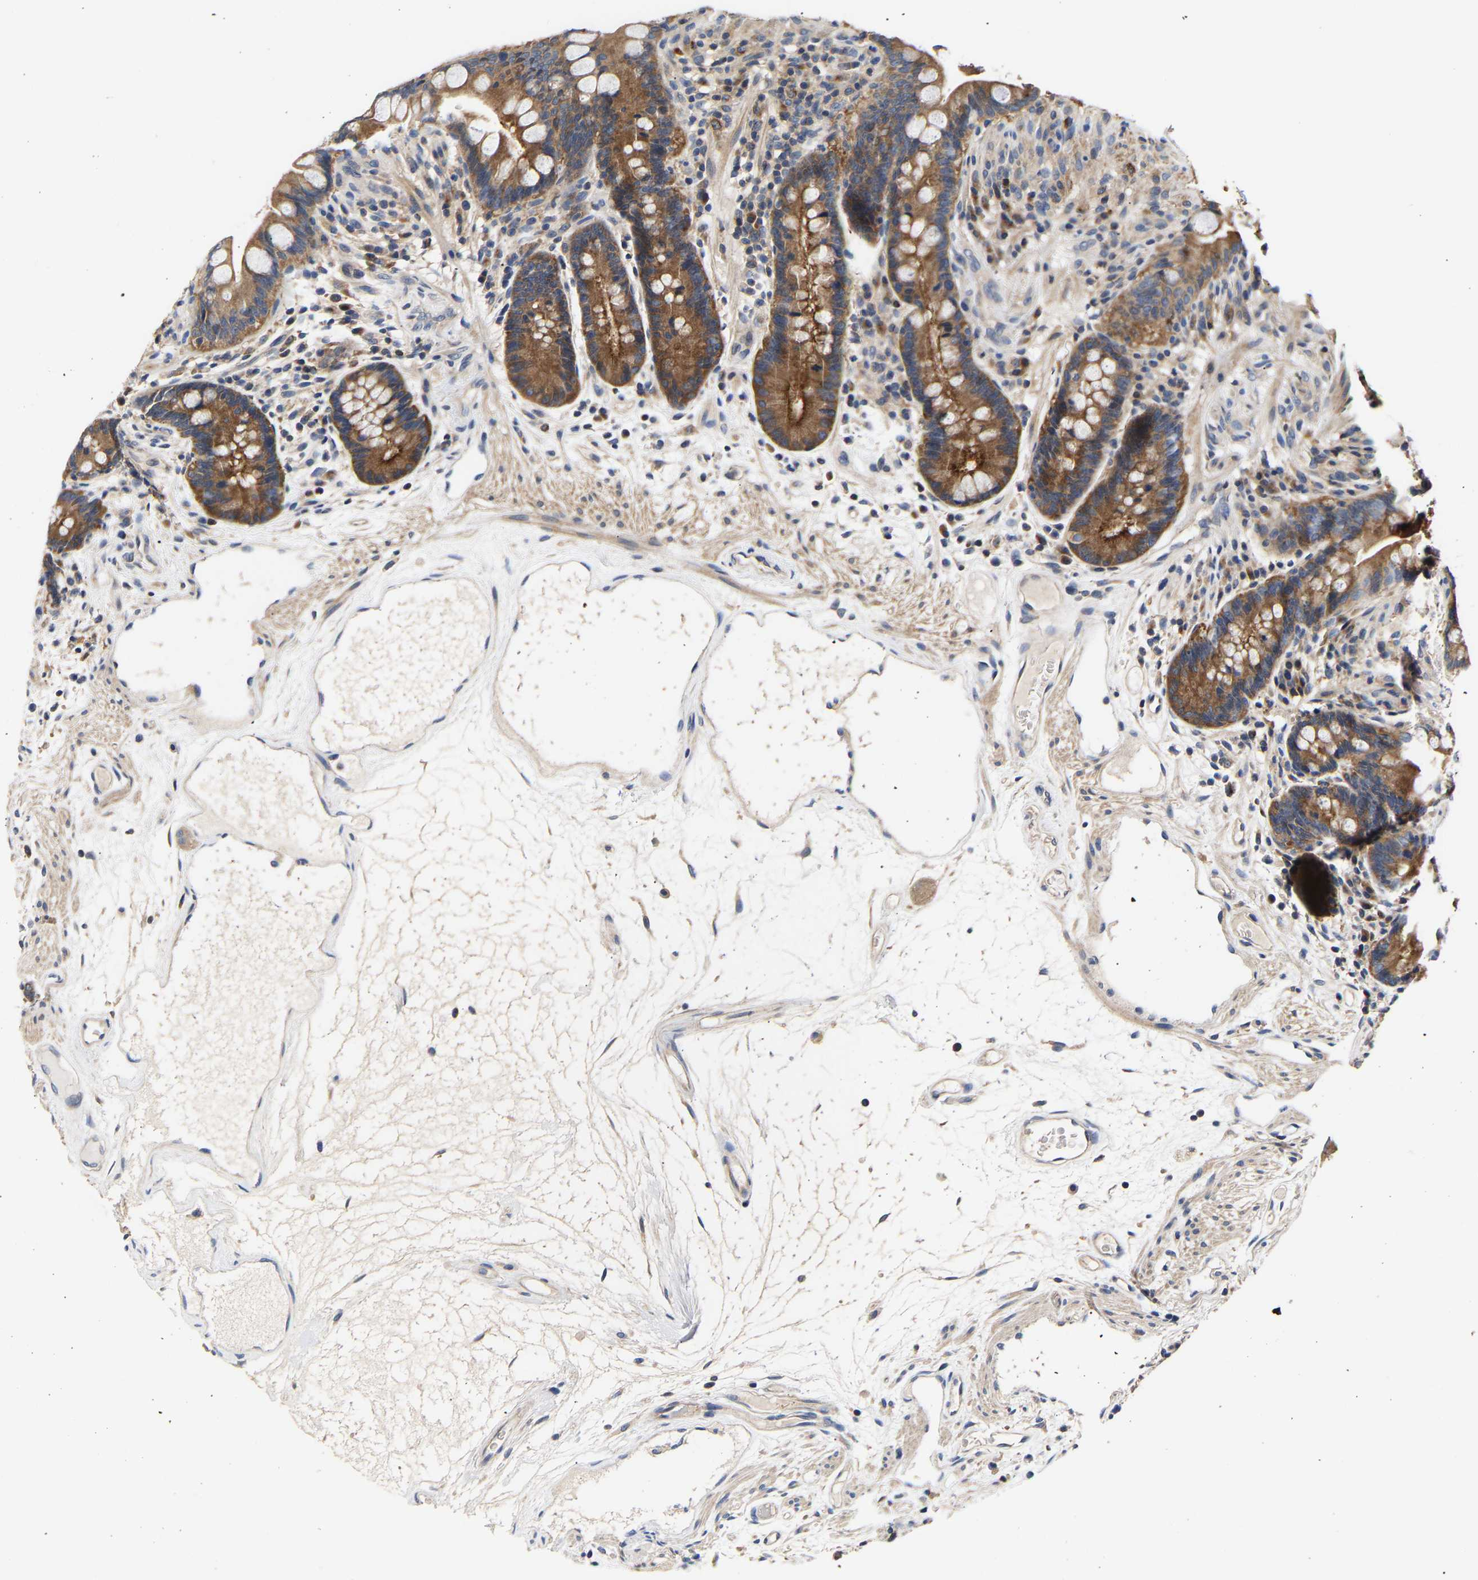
{"staining": {"intensity": "weak", "quantity": ">75%", "location": "cytoplasmic/membranous"}, "tissue": "colon", "cell_type": "Endothelial cells", "image_type": "normal", "snomed": [{"axis": "morphology", "description": "Normal tissue, NOS"}, {"axis": "topography", "description": "Colon"}], "caption": "Protein expression analysis of normal human colon reveals weak cytoplasmic/membranous staining in about >75% of endothelial cells. (DAB (3,3'-diaminobenzidine) = brown stain, brightfield microscopy at high magnification).", "gene": "LRBA", "patient": {"sex": "male", "age": 73}}